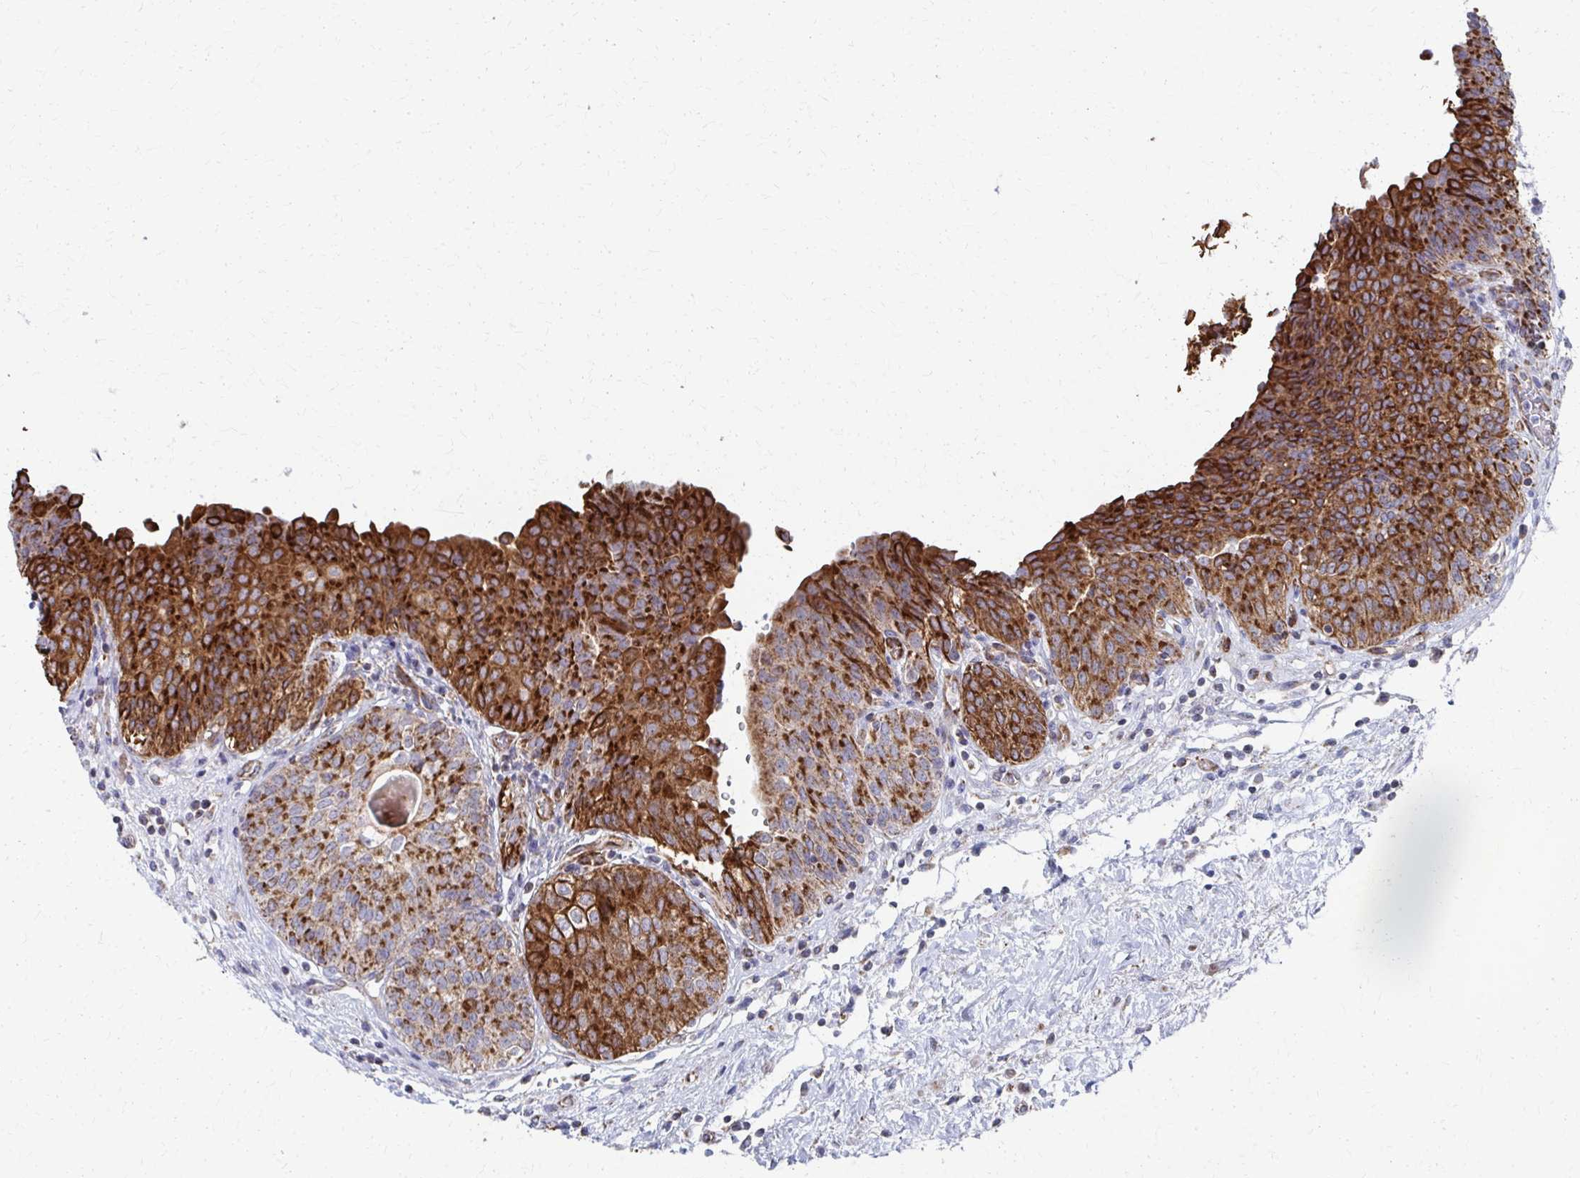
{"staining": {"intensity": "strong", "quantity": ">75%", "location": "cytoplasmic/membranous"}, "tissue": "urinary bladder", "cell_type": "Urothelial cells", "image_type": "normal", "snomed": [{"axis": "morphology", "description": "Normal tissue, NOS"}, {"axis": "topography", "description": "Urinary bladder"}], "caption": "Immunohistochemical staining of unremarkable urinary bladder shows high levels of strong cytoplasmic/membranous staining in approximately >75% of urothelial cells. (DAB IHC, brown staining for protein, blue staining for nuclei).", "gene": "FAHD1", "patient": {"sex": "male", "age": 68}}